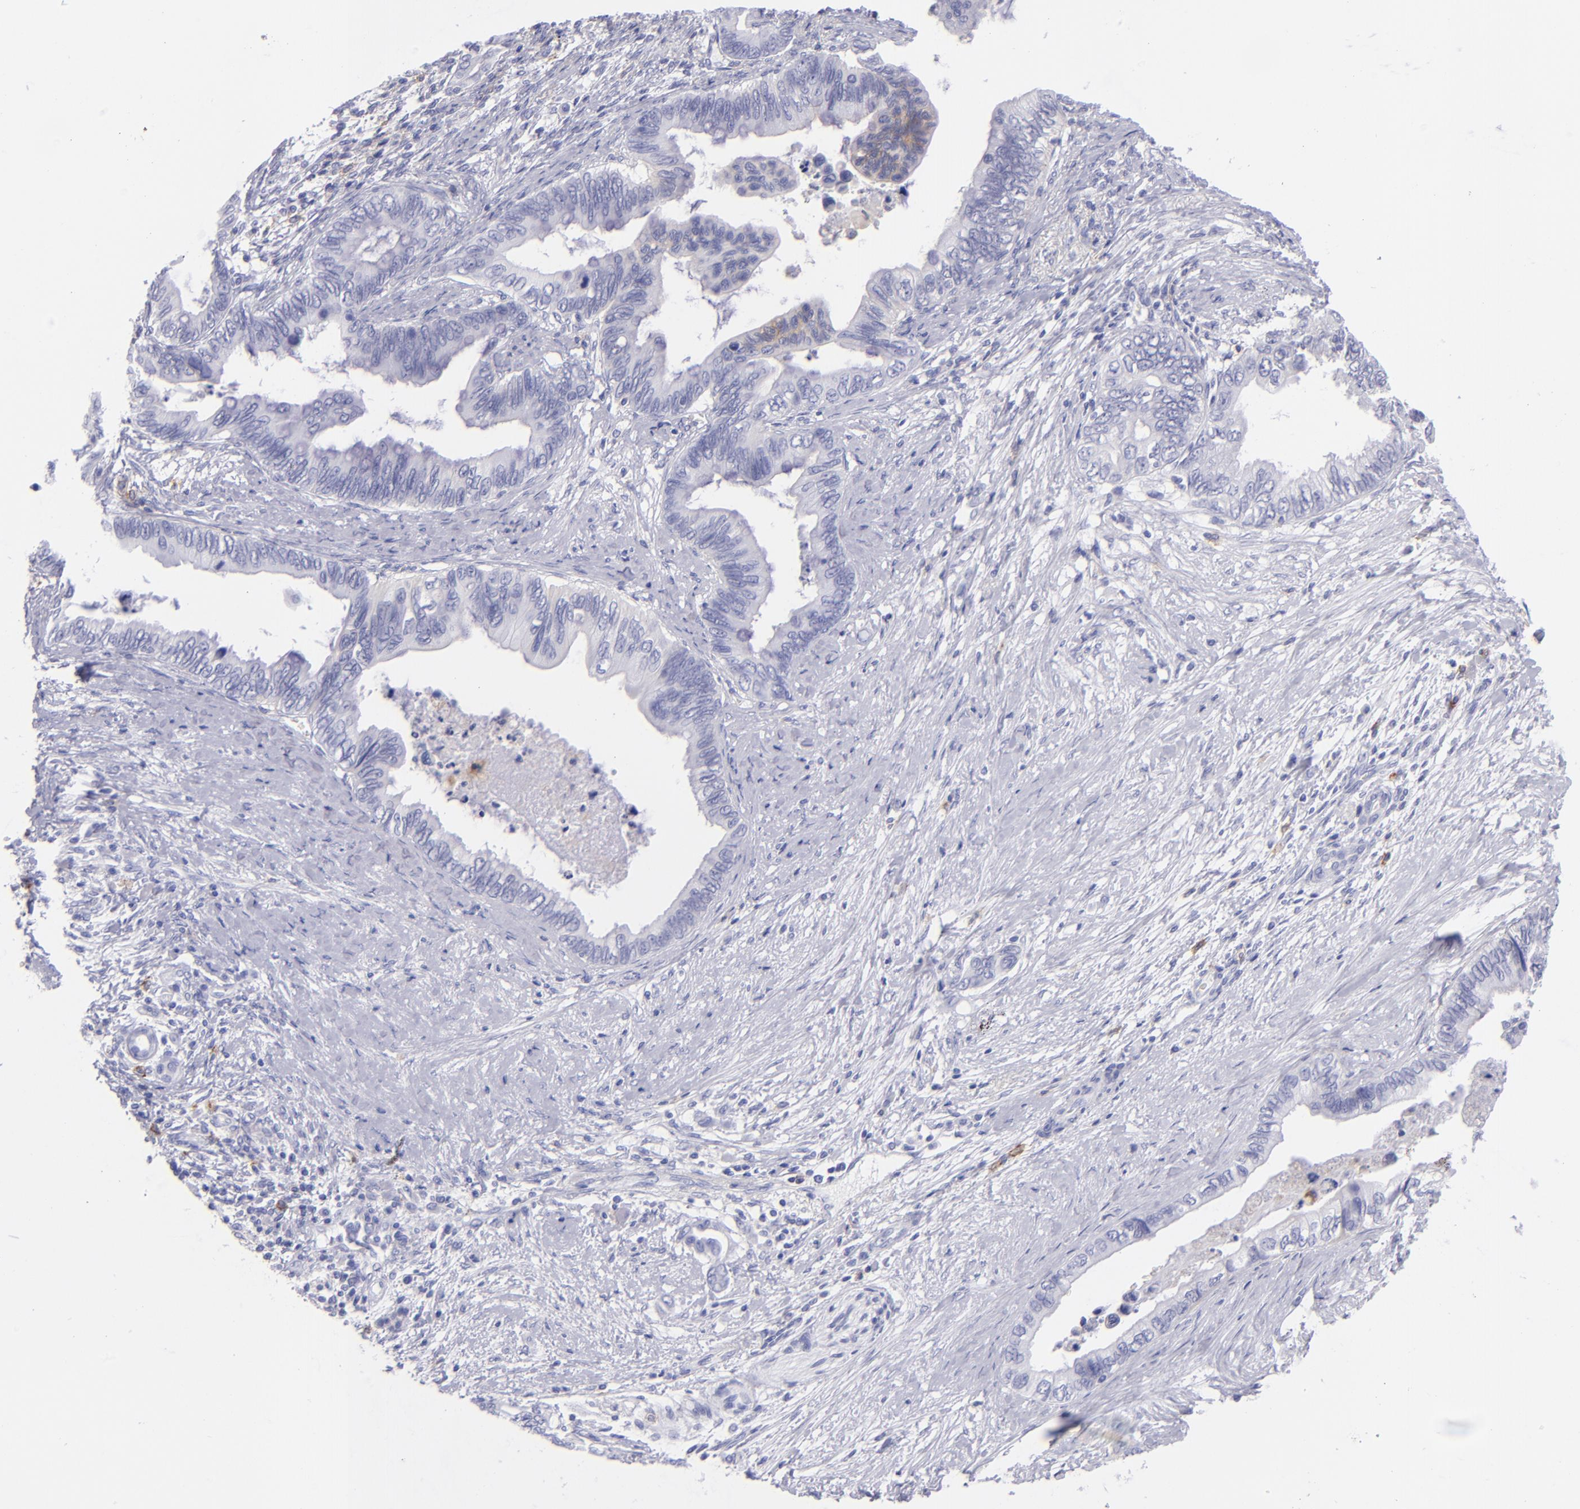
{"staining": {"intensity": "negative", "quantity": "none", "location": "none"}, "tissue": "pancreatic cancer", "cell_type": "Tumor cells", "image_type": "cancer", "snomed": [{"axis": "morphology", "description": "Adenocarcinoma, NOS"}, {"axis": "topography", "description": "Pancreas"}], "caption": "Immunohistochemical staining of human pancreatic adenocarcinoma shows no significant expression in tumor cells.", "gene": "CD82", "patient": {"sex": "female", "age": 66}}